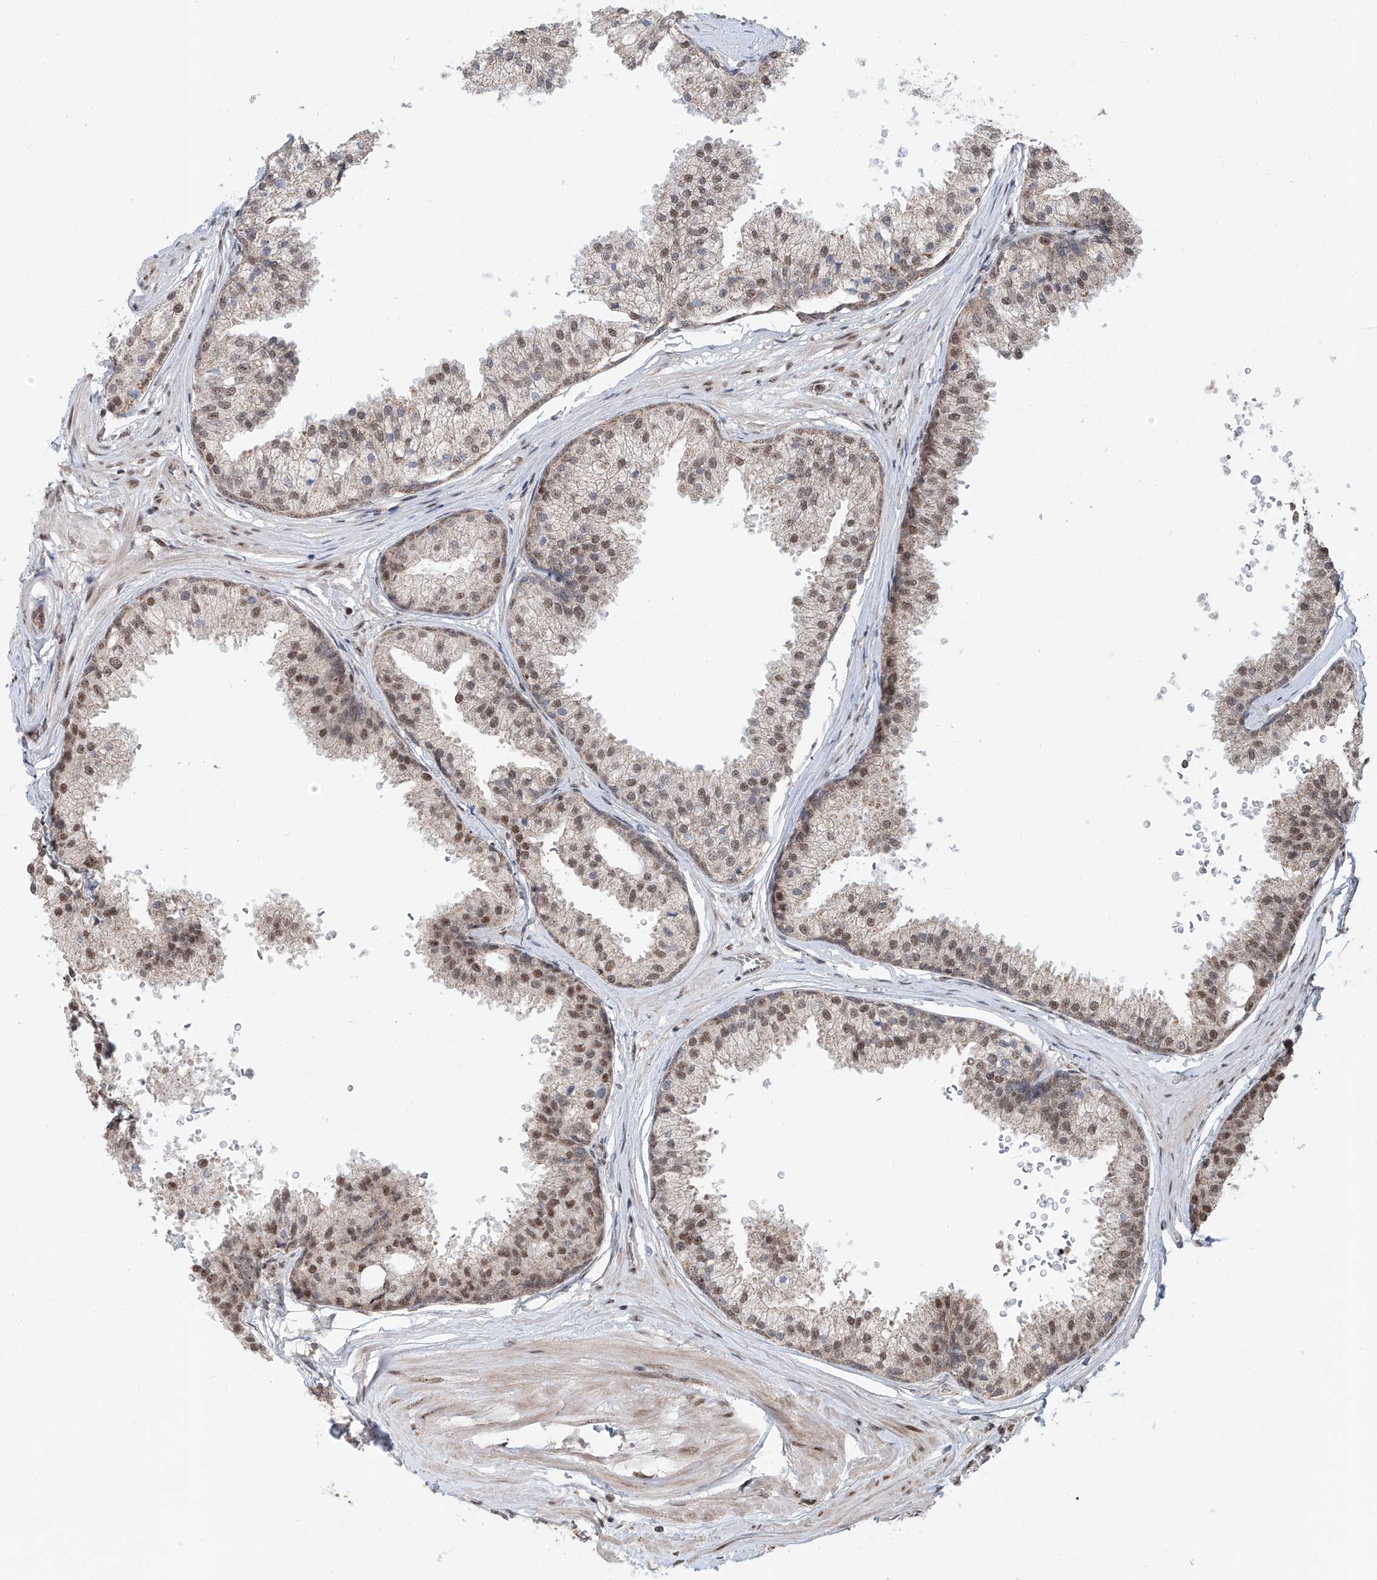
{"staining": {"intensity": "moderate", "quantity": "25%-75%", "location": "nuclear"}, "tissue": "prostate", "cell_type": "Glandular cells", "image_type": "normal", "snomed": [{"axis": "morphology", "description": "Normal tissue, NOS"}, {"axis": "topography", "description": "Prostate"}], "caption": "This image demonstrates IHC staining of unremarkable prostate, with medium moderate nuclear expression in about 25%-75% of glandular cells.", "gene": "SDE2", "patient": {"sex": "male", "age": 48}}